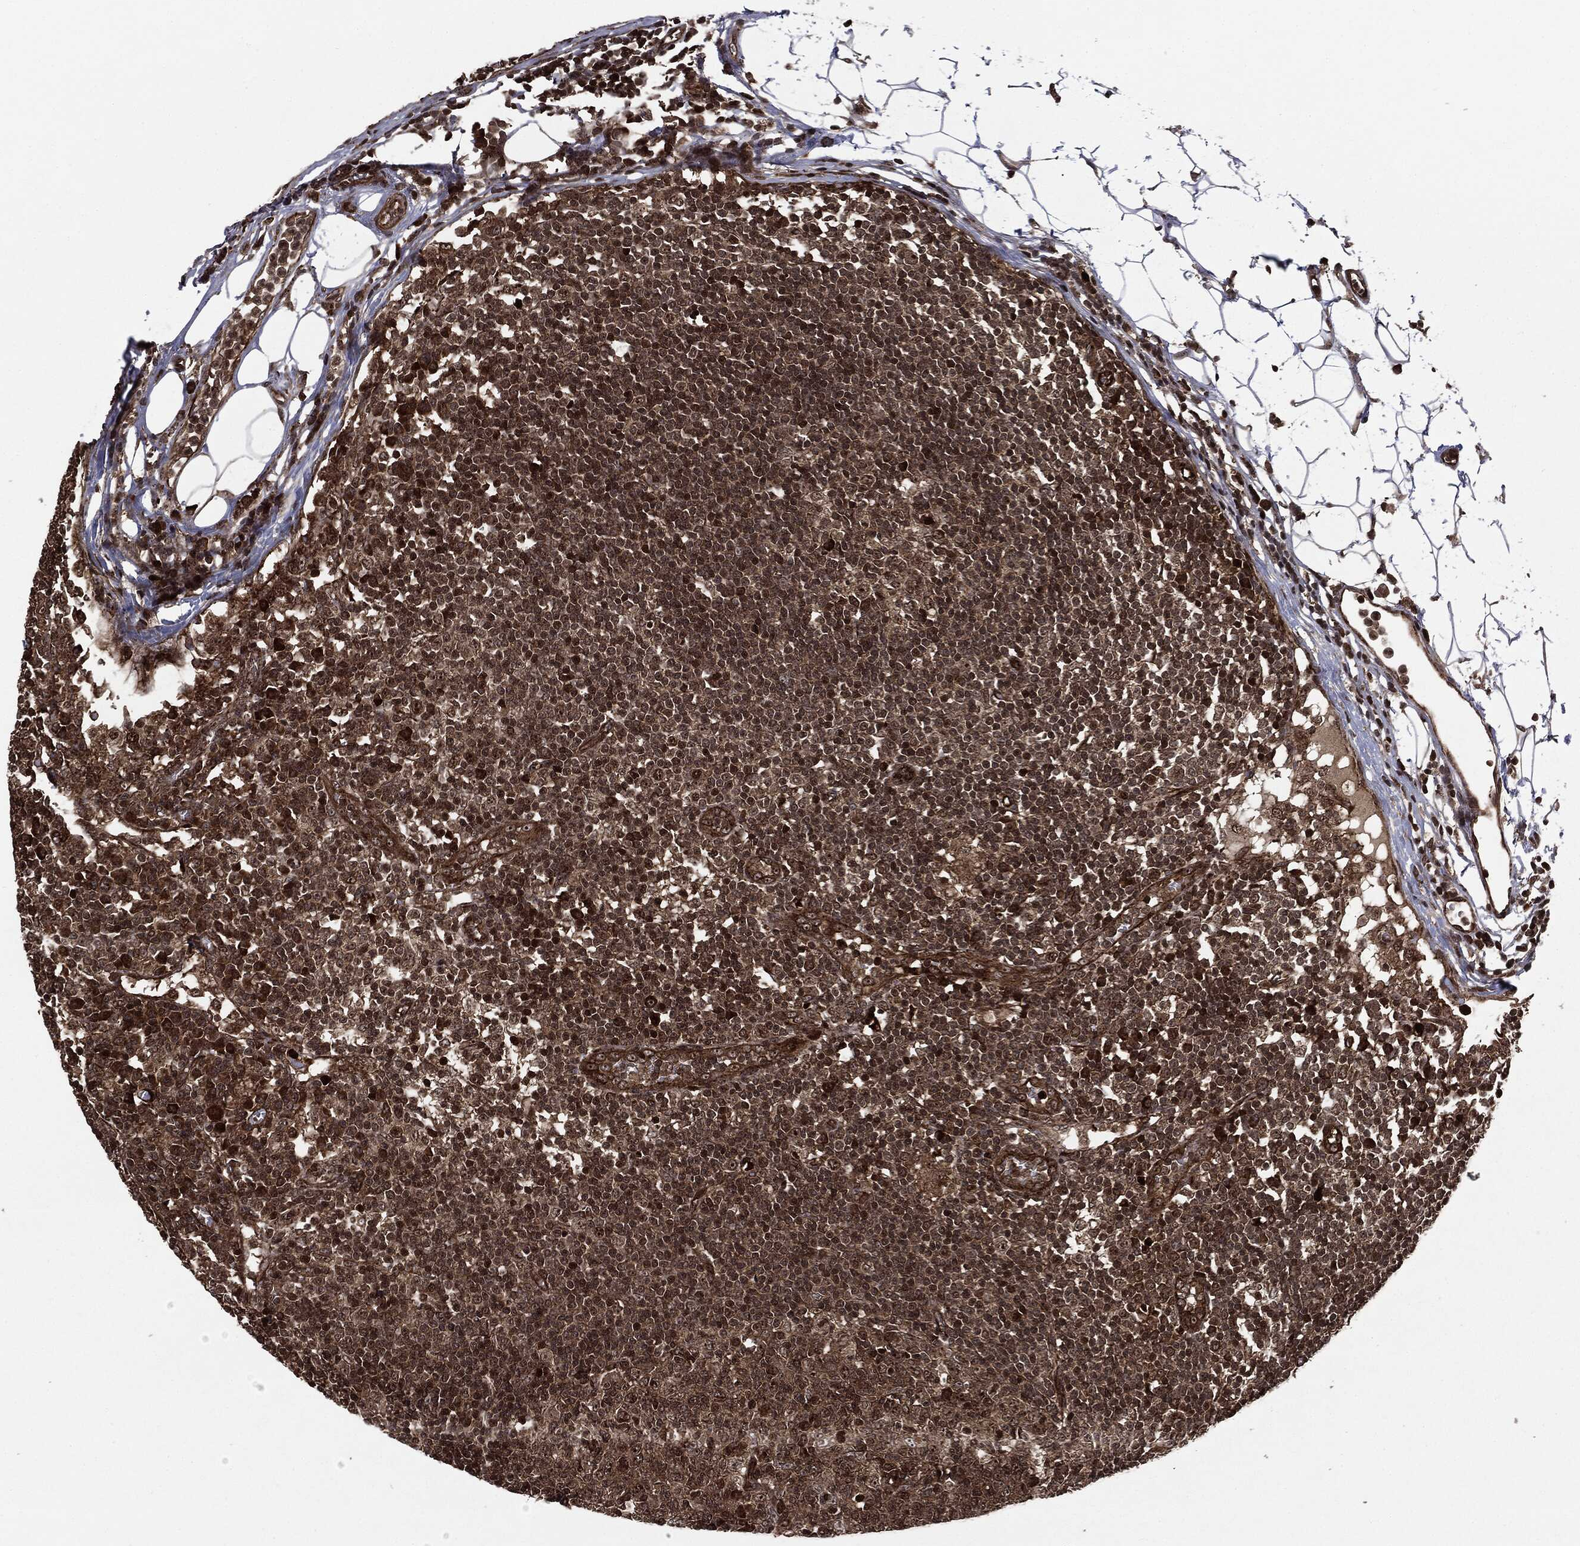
{"staining": {"intensity": "strong", "quantity": "<25%", "location": "nuclear"}, "tissue": "lymph node", "cell_type": "Germinal center cells", "image_type": "normal", "snomed": [{"axis": "morphology", "description": "Normal tissue, NOS"}, {"axis": "topography", "description": "Lymph node"}, {"axis": "topography", "description": "Salivary gland"}], "caption": "High-power microscopy captured an immunohistochemistry (IHC) photomicrograph of benign lymph node, revealing strong nuclear positivity in about <25% of germinal center cells.", "gene": "CARD6", "patient": {"sex": "male", "age": 83}}